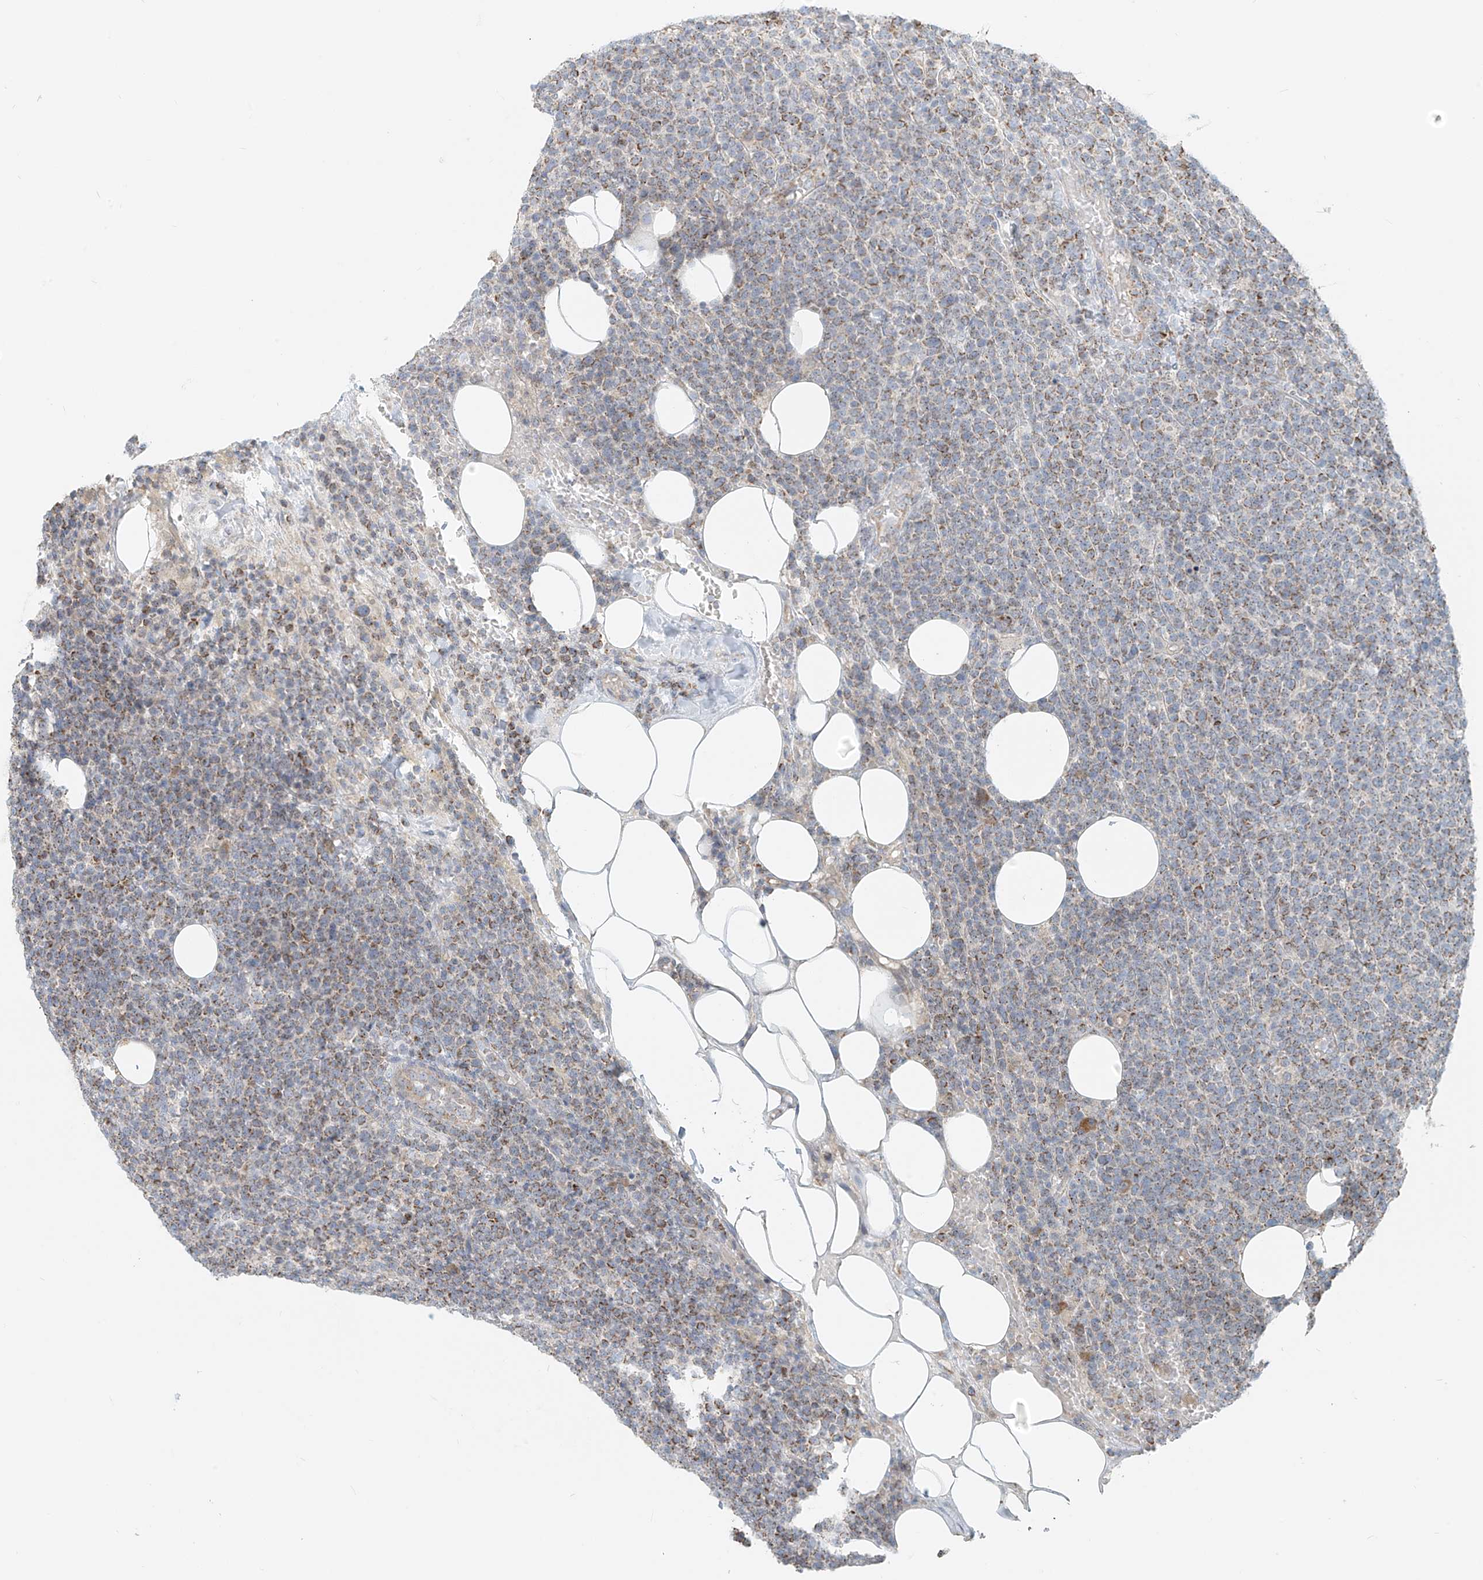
{"staining": {"intensity": "weak", "quantity": "25%-75%", "location": "cytoplasmic/membranous"}, "tissue": "lymphoma", "cell_type": "Tumor cells", "image_type": "cancer", "snomed": [{"axis": "morphology", "description": "Malignant lymphoma, non-Hodgkin's type, High grade"}, {"axis": "topography", "description": "Lymph node"}], "caption": "Malignant lymphoma, non-Hodgkin's type (high-grade) tissue shows weak cytoplasmic/membranous expression in about 25%-75% of tumor cells, visualized by immunohistochemistry.", "gene": "UST", "patient": {"sex": "male", "age": 61}}